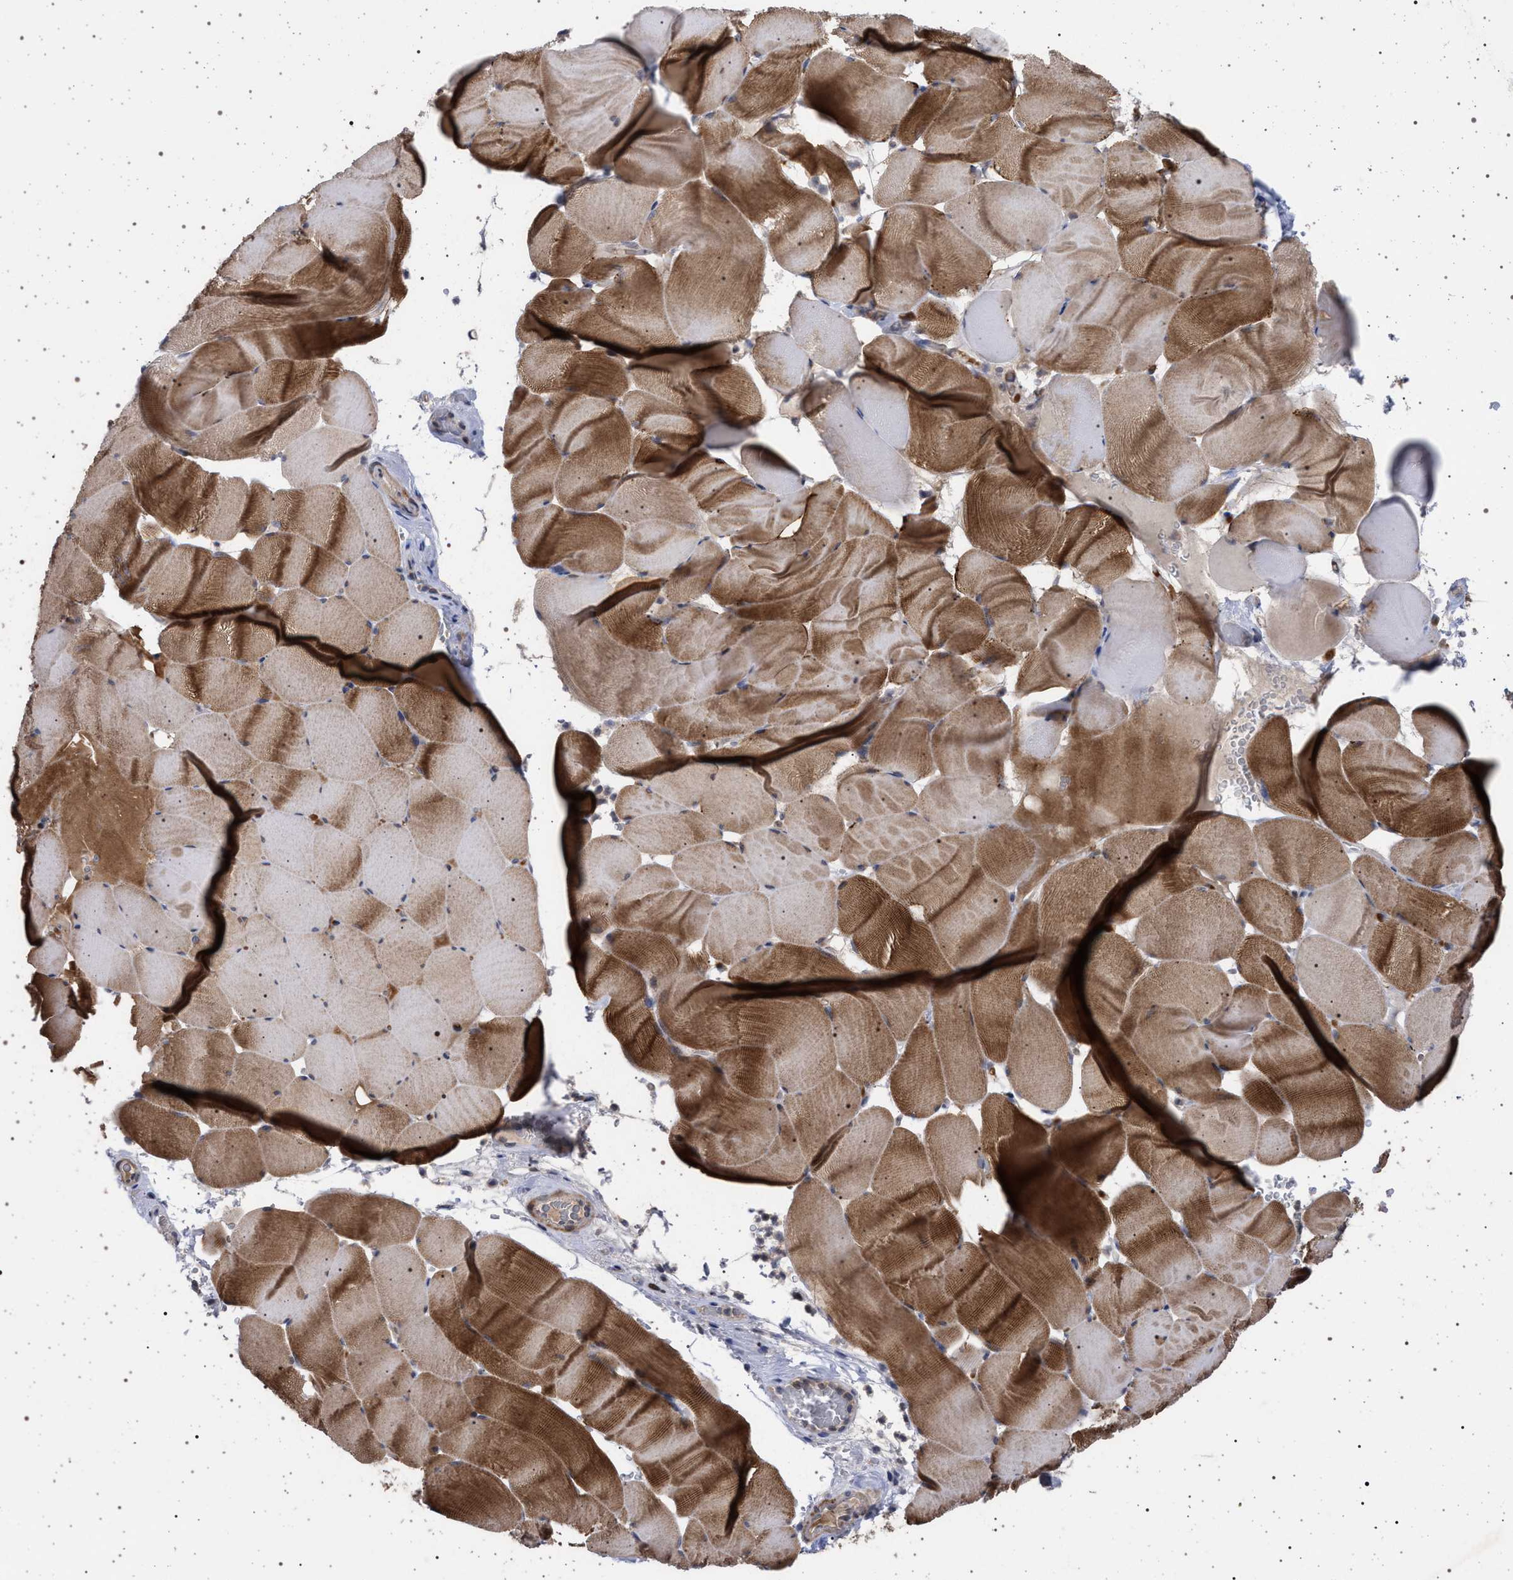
{"staining": {"intensity": "strong", "quantity": ">75%", "location": "cytoplasmic/membranous"}, "tissue": "skeletal muscle", "cell_type": "Myocytes", "image_type": "normal", "snomed": [{"axis": "morphology", "description": "Normal tissue, NOS"}, {"axis": "topography", "description": "Skeletal muscle"}], "caption": "A brown stain highlights strong cytoplasmic/membranous positivity of a protein in myocytes of normal skeletal muscle. The protein is shown in brown color, while the nuclei are stained blue.", "gene": "RBM48", "patient": {"sex": "male", "age": 62}}